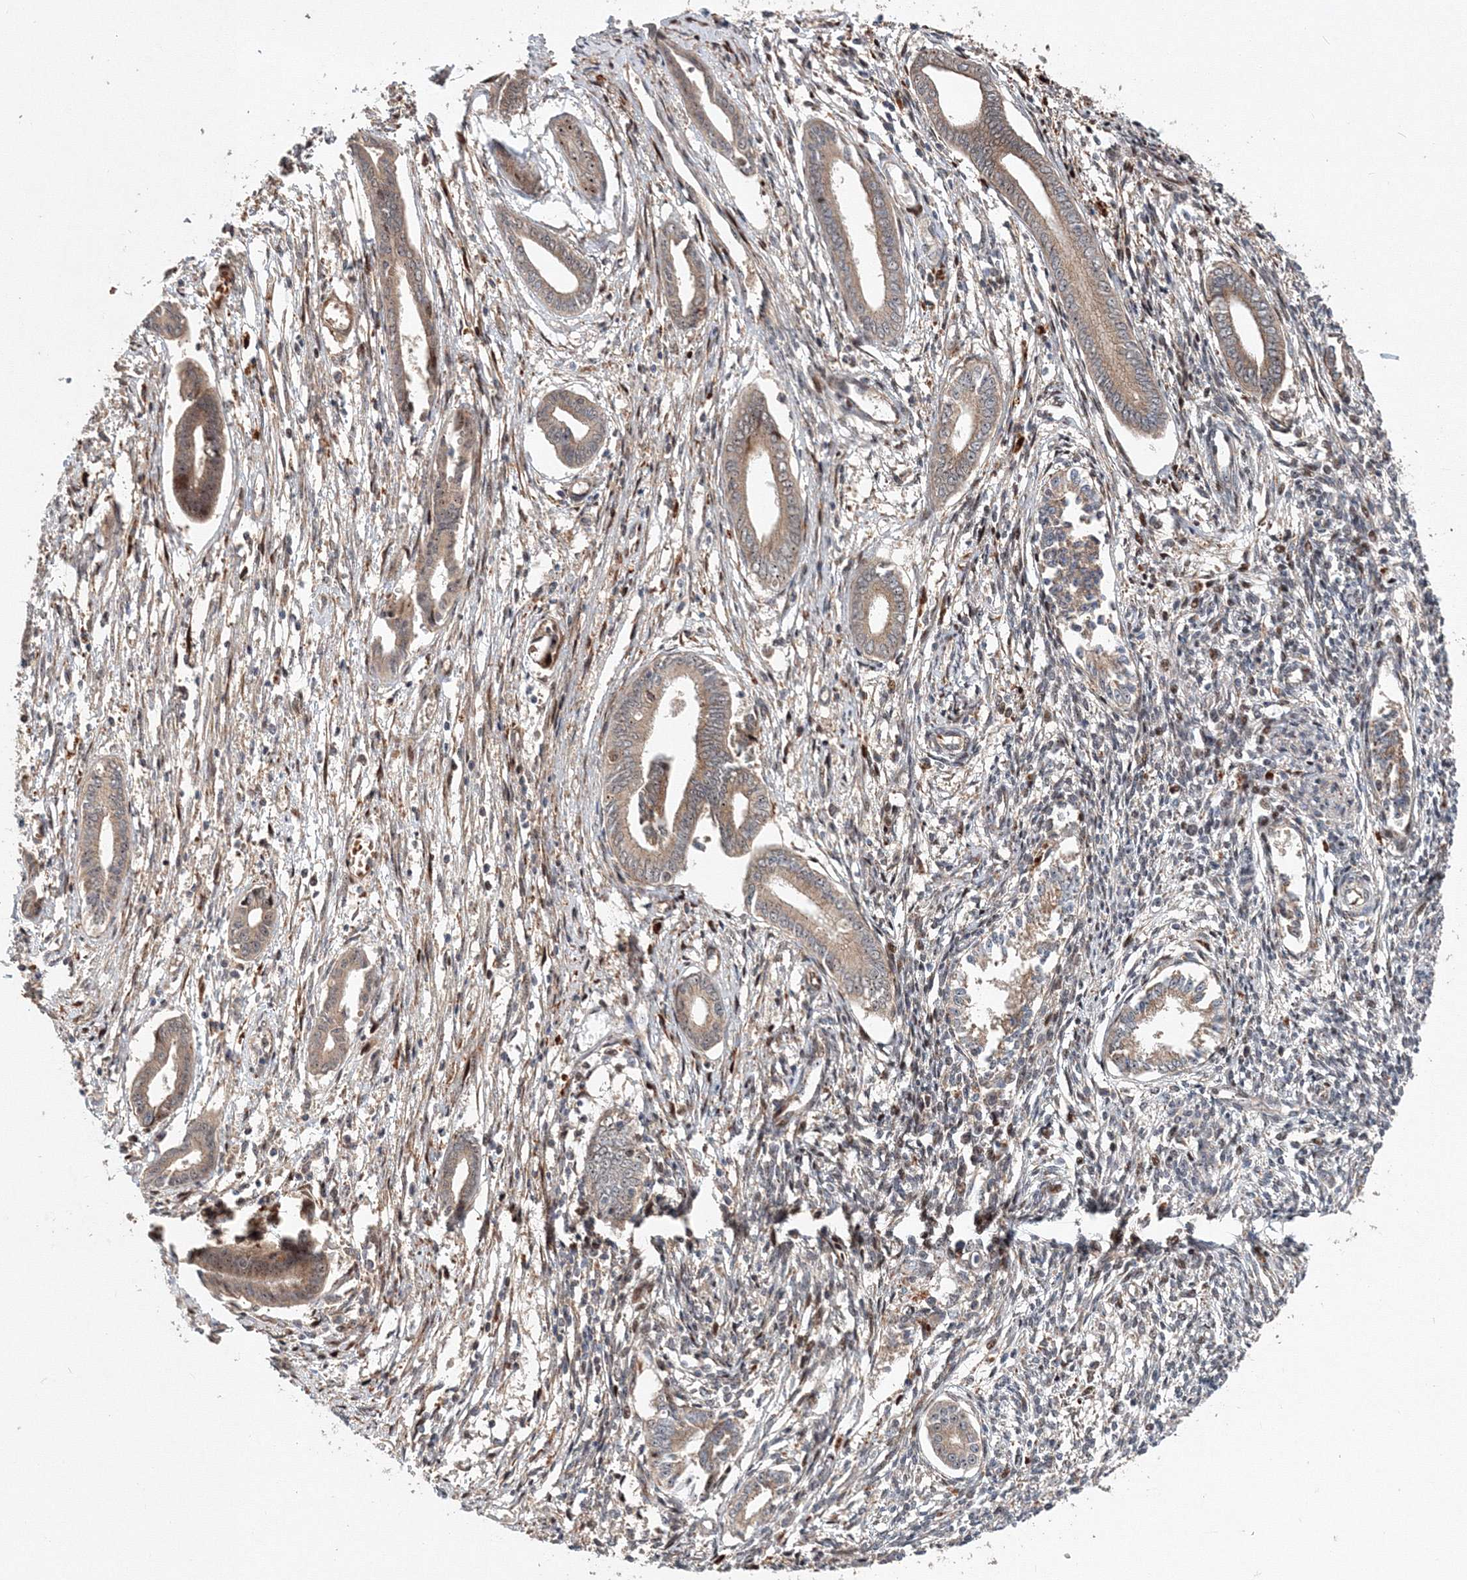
{"staining": {"intensity": "negative", "quantity": "none", "location": "none"}, "tissue": "endometrium", "cell_type": "Cells in endometrial stroma", "image_type": "normal", "snomed": [{"axis": "morphology", "description": "Normal tissue, NOS"}, {"axis": "topography", "description": "Endometrium"}], "caption": "Endometrium stained for a protein using IHC reveals no positivity cells in endometrial stroma.", "gene": "ANKAR", "patient": {"sex": "female", "age": 56}}